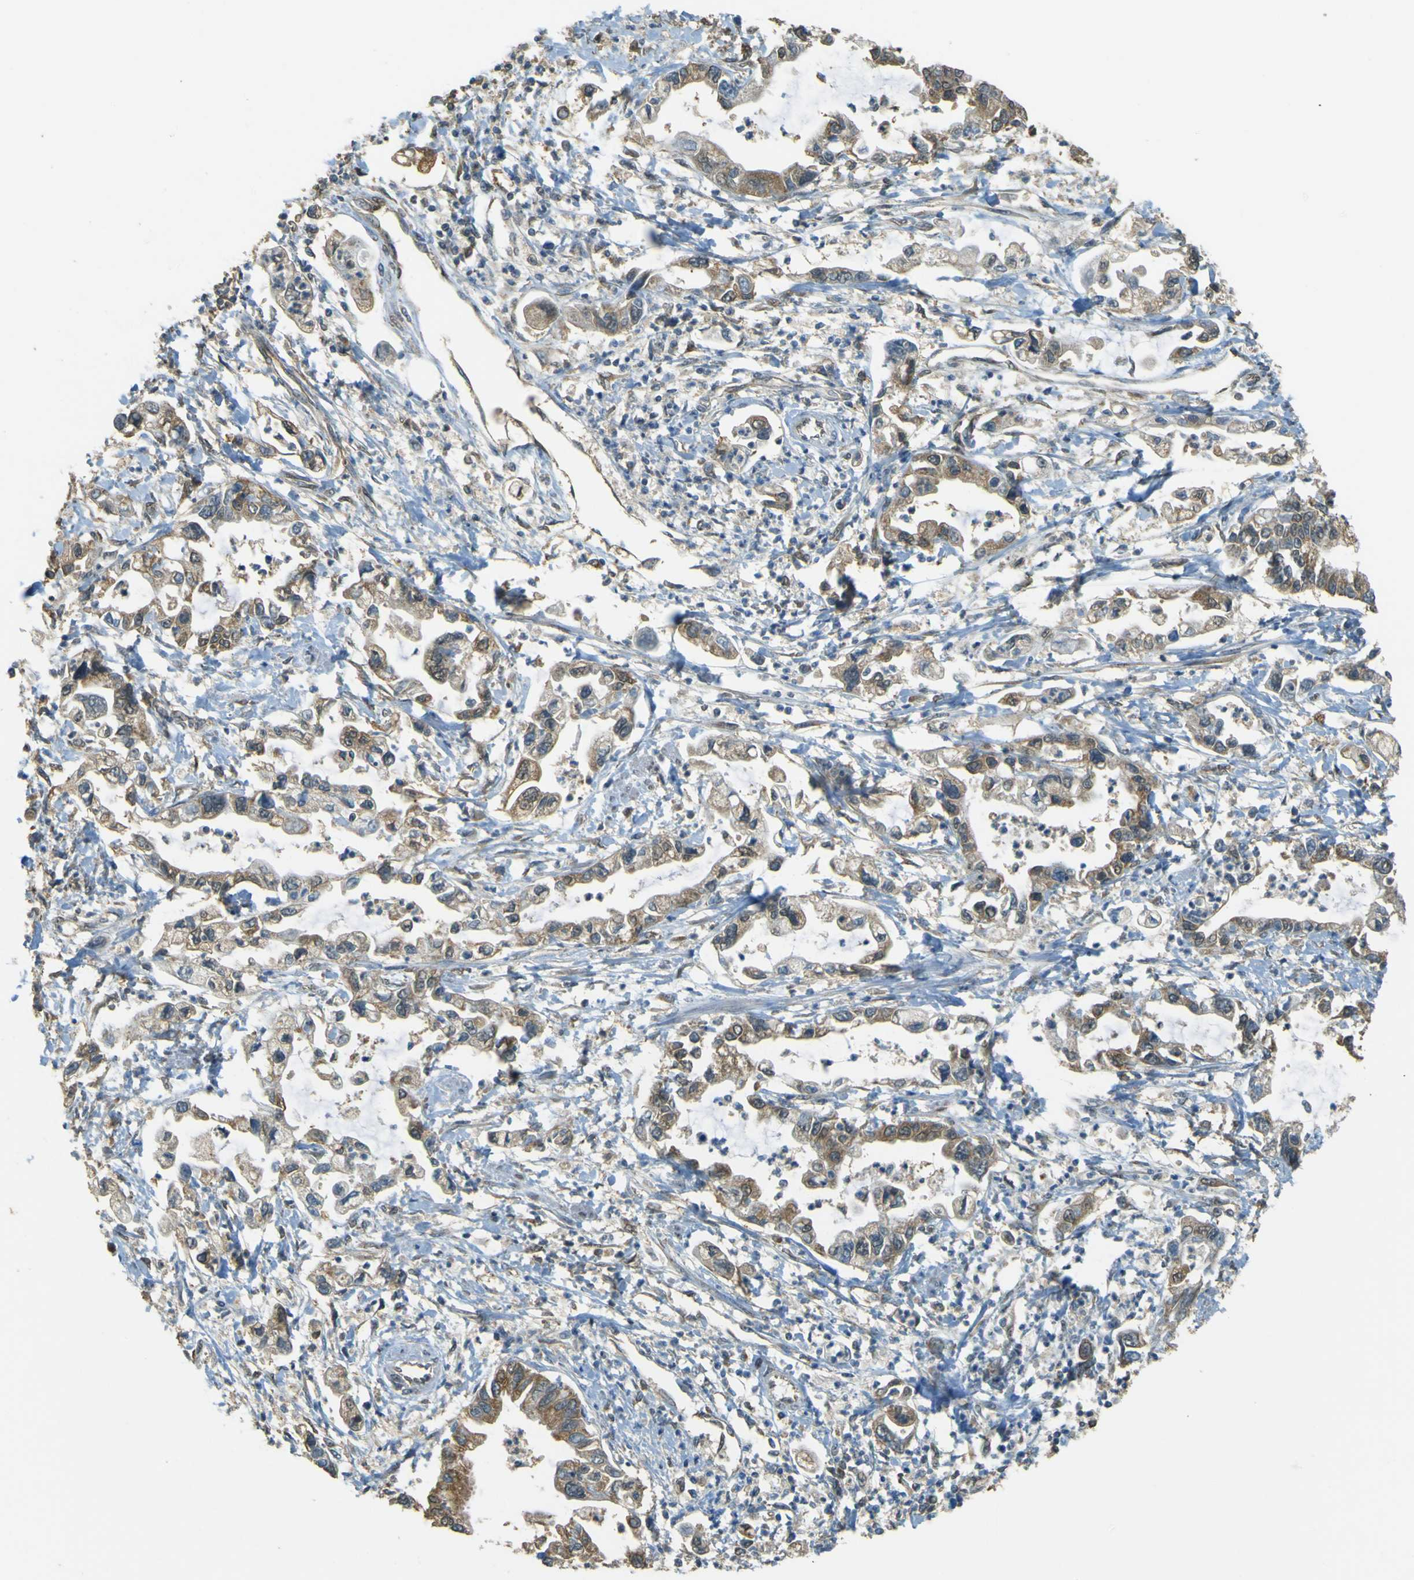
{"staining": {"intensity": "moderate", "quantity": ">75%", "location": "cytoplasmic/membranous"}, "tissue": "pancreatic cancer", "cell_type": "Tumor cells", "image_type": "cancer", "snomed": [{"axis": "morphology", "description": "Adenocarcinoma, NOS"}, {"axis": "topography", "description": "Pancreas"}], "caption": "An image of human pancreatic cancer (adenocarcinoma) stained for a protein shows moderate cytoplasmic/membranous brown staining in tumor cells.", "gene": "GOLGA1", "patient": {"sex": "male", "age": 56}}